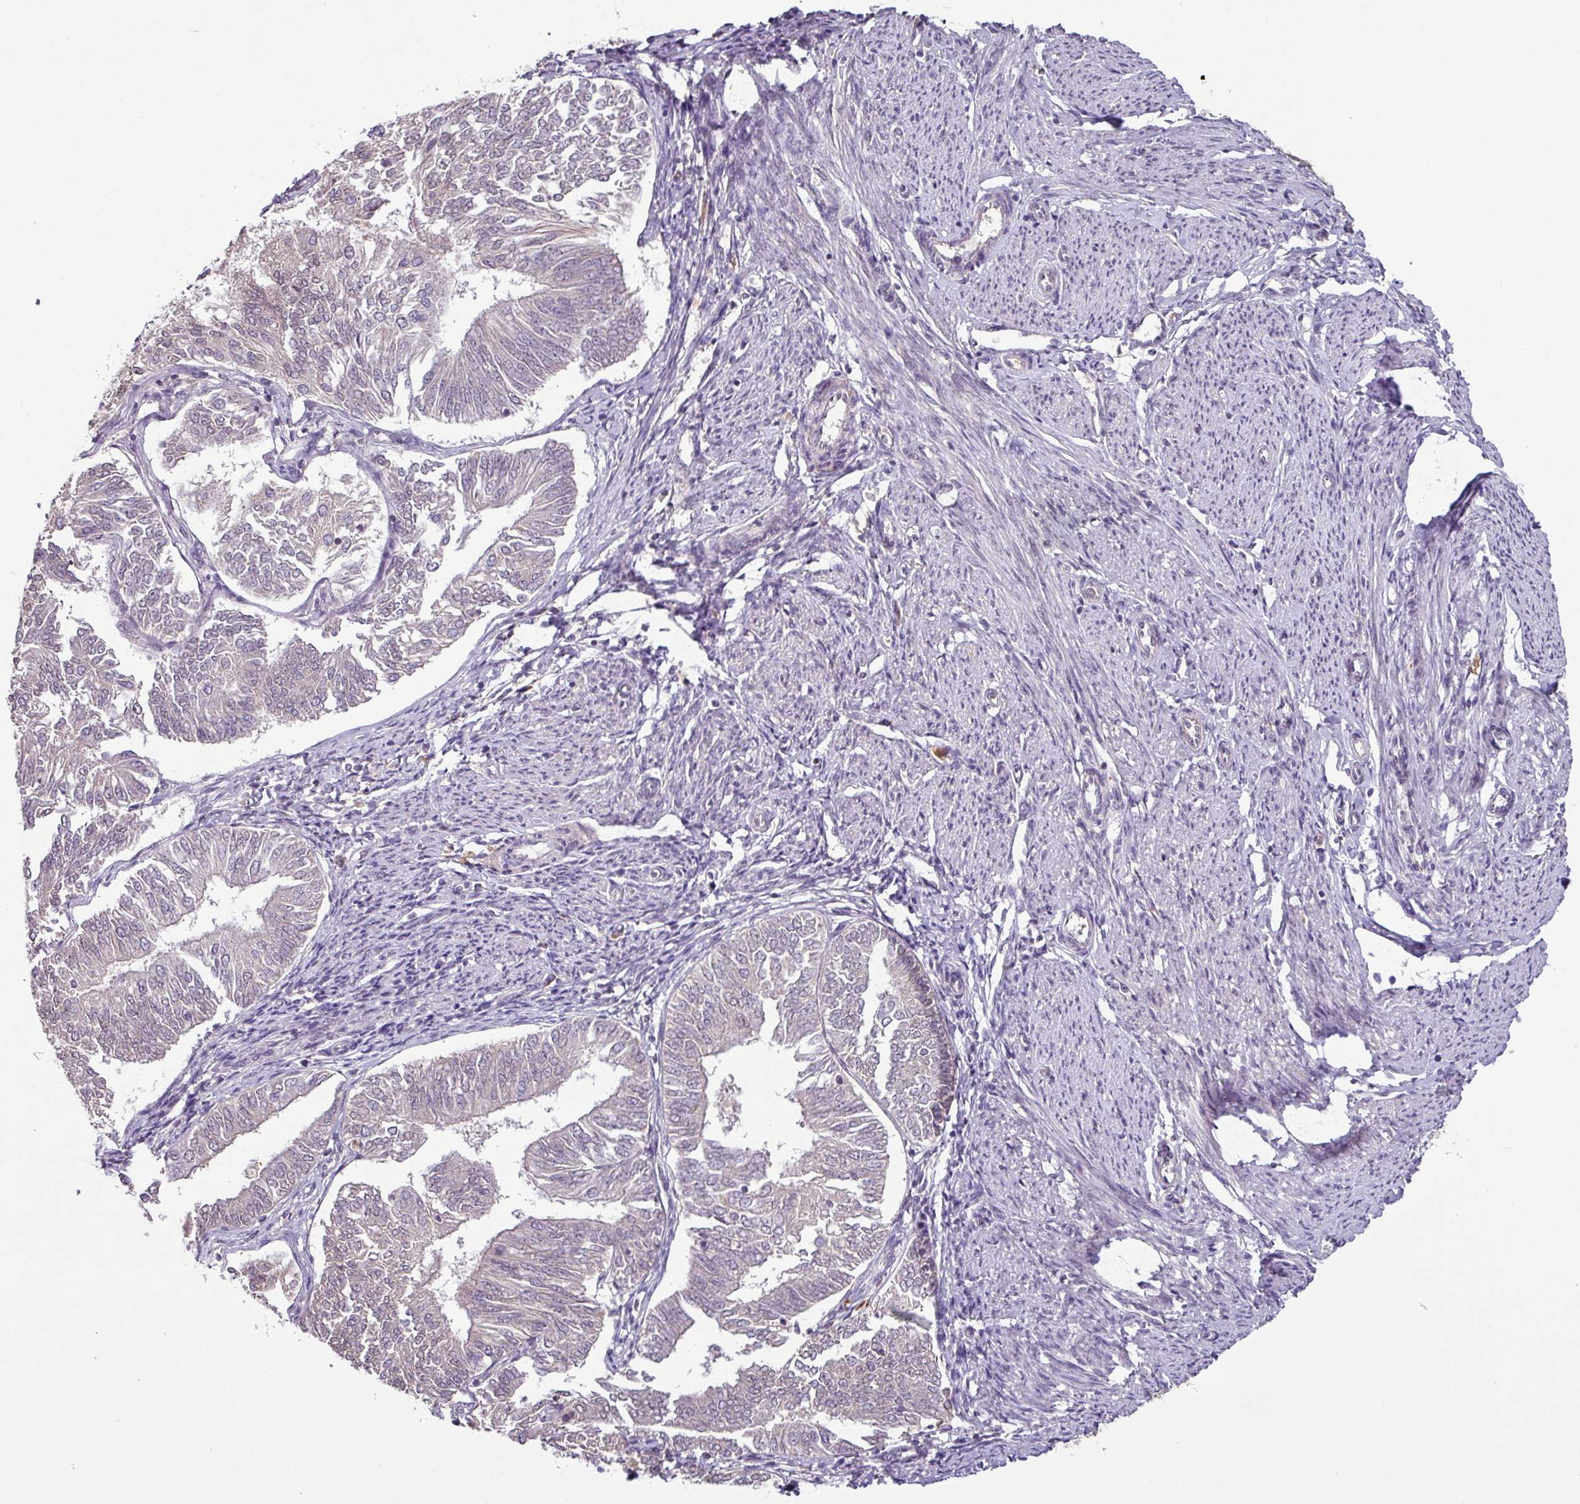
{"staining": {"intensity": "negative", "quantity": "none", "location": "none"}, "tissue": "endometrial cancer", "cell_type": "Tumor cells", "image_type": "cancer", "snomed": [{"axis": "morphology", "description": "Adenocarcinoma, NOS"}, {"axis": "topography", "description": "Endometrium"}], "caption": "The image demonstrates no staining of tumor cells in endometrial adenocarcinoma. (Immunohistochemistry, brightfield microscopy, high magnification).", "gene": "SLC5A10", "patient": {"sex": "female", "age": 58}}